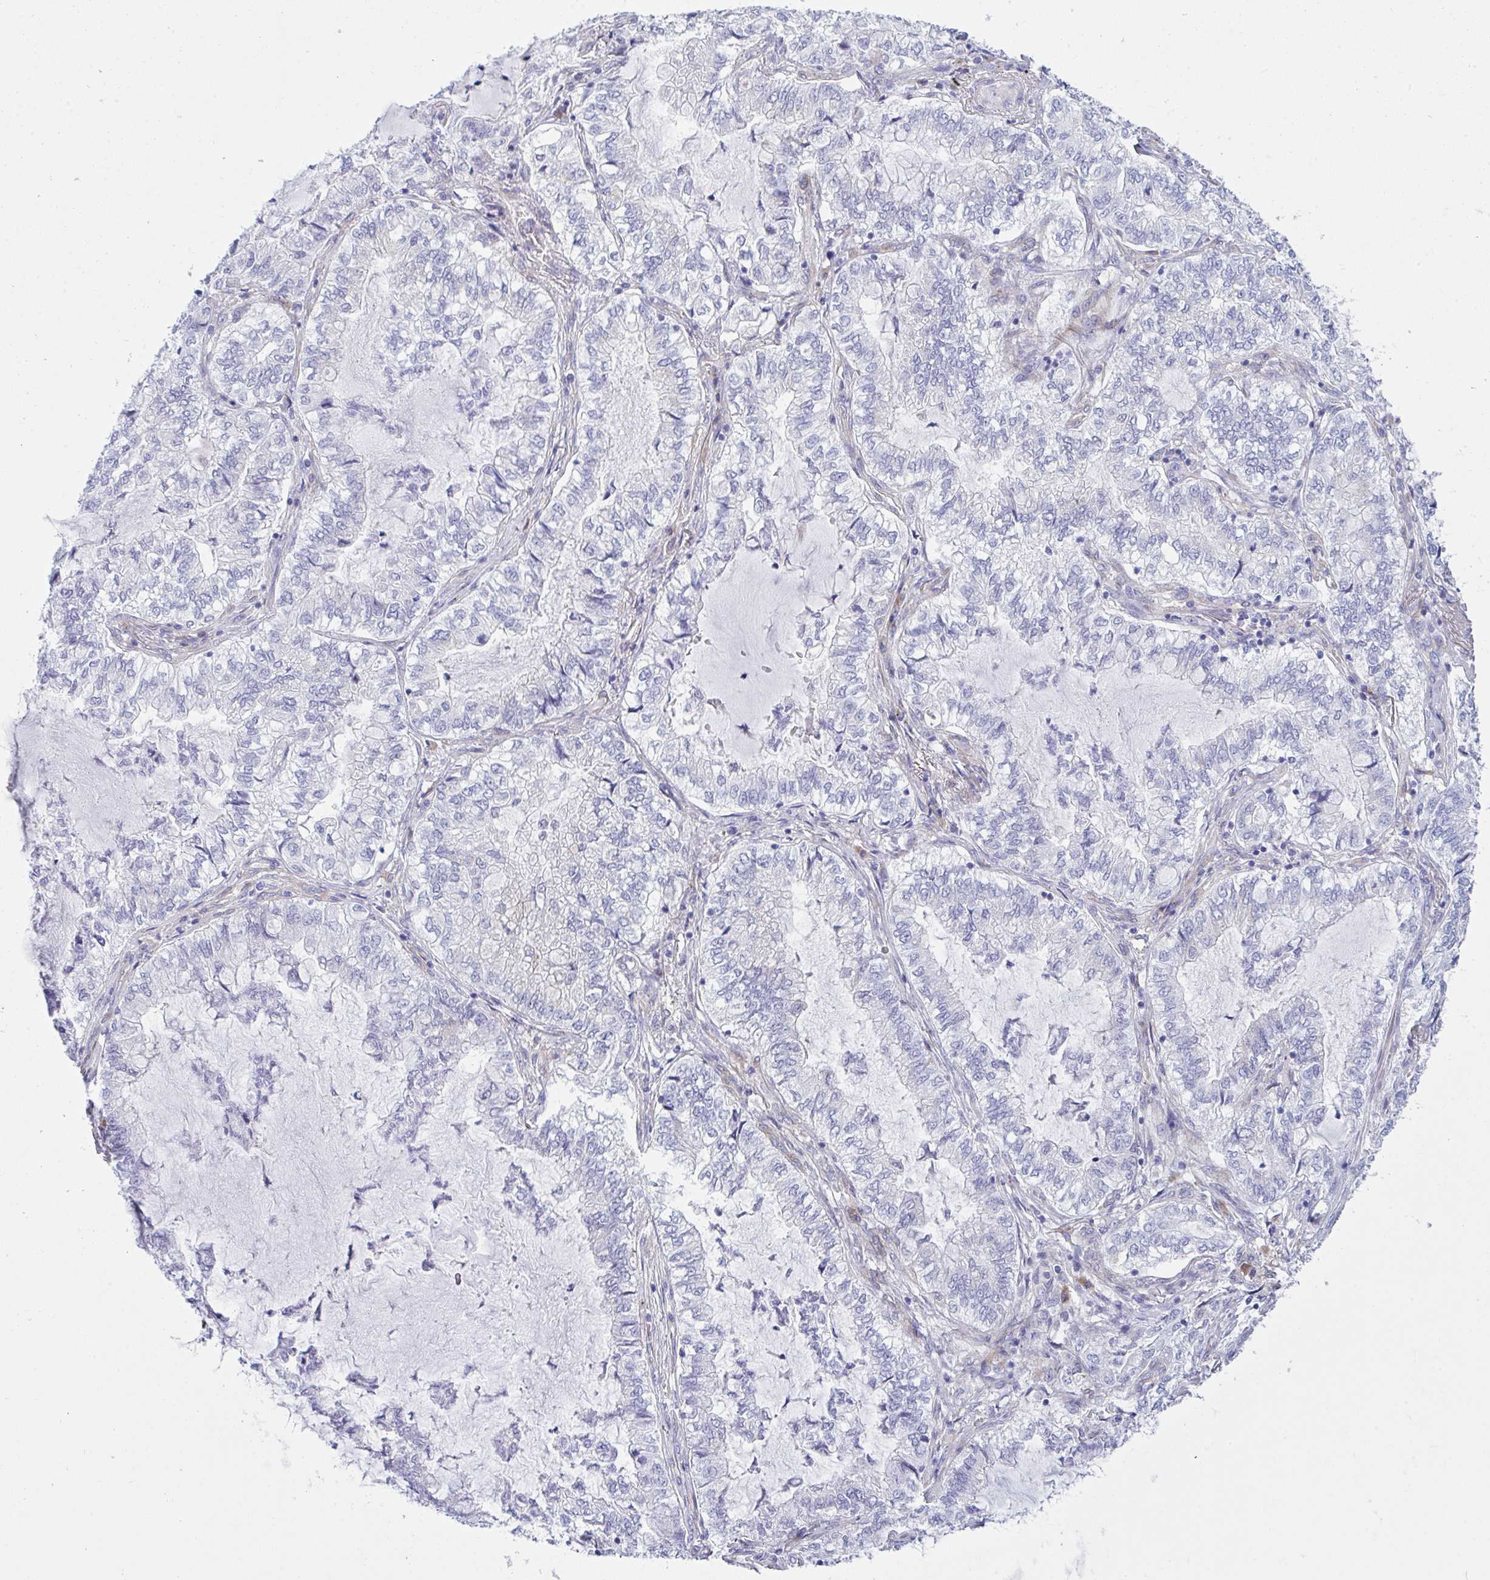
{"staining": {"intensity": "negative", "quantity": "none", "location": "none"}, "tissue": "lung cancer", "cell_type": "Tumor cells", "image_type": "cancer", "snomed": [{"axis": "morphology", "description": "Adenocarcinoma, NOS"}, {"axis": "topography", "description": "Lymph node"}, {"axis": "topography", "description": "Lung"}], "caption": "Immunohistochemistry (IHC) photomicrograph of human adenocarcinoma (lung) stained for a protein (brown), which shows no staining in tumor cells.", "gene": "GAB1", "patient": {"sex": "male", "age": 66}}